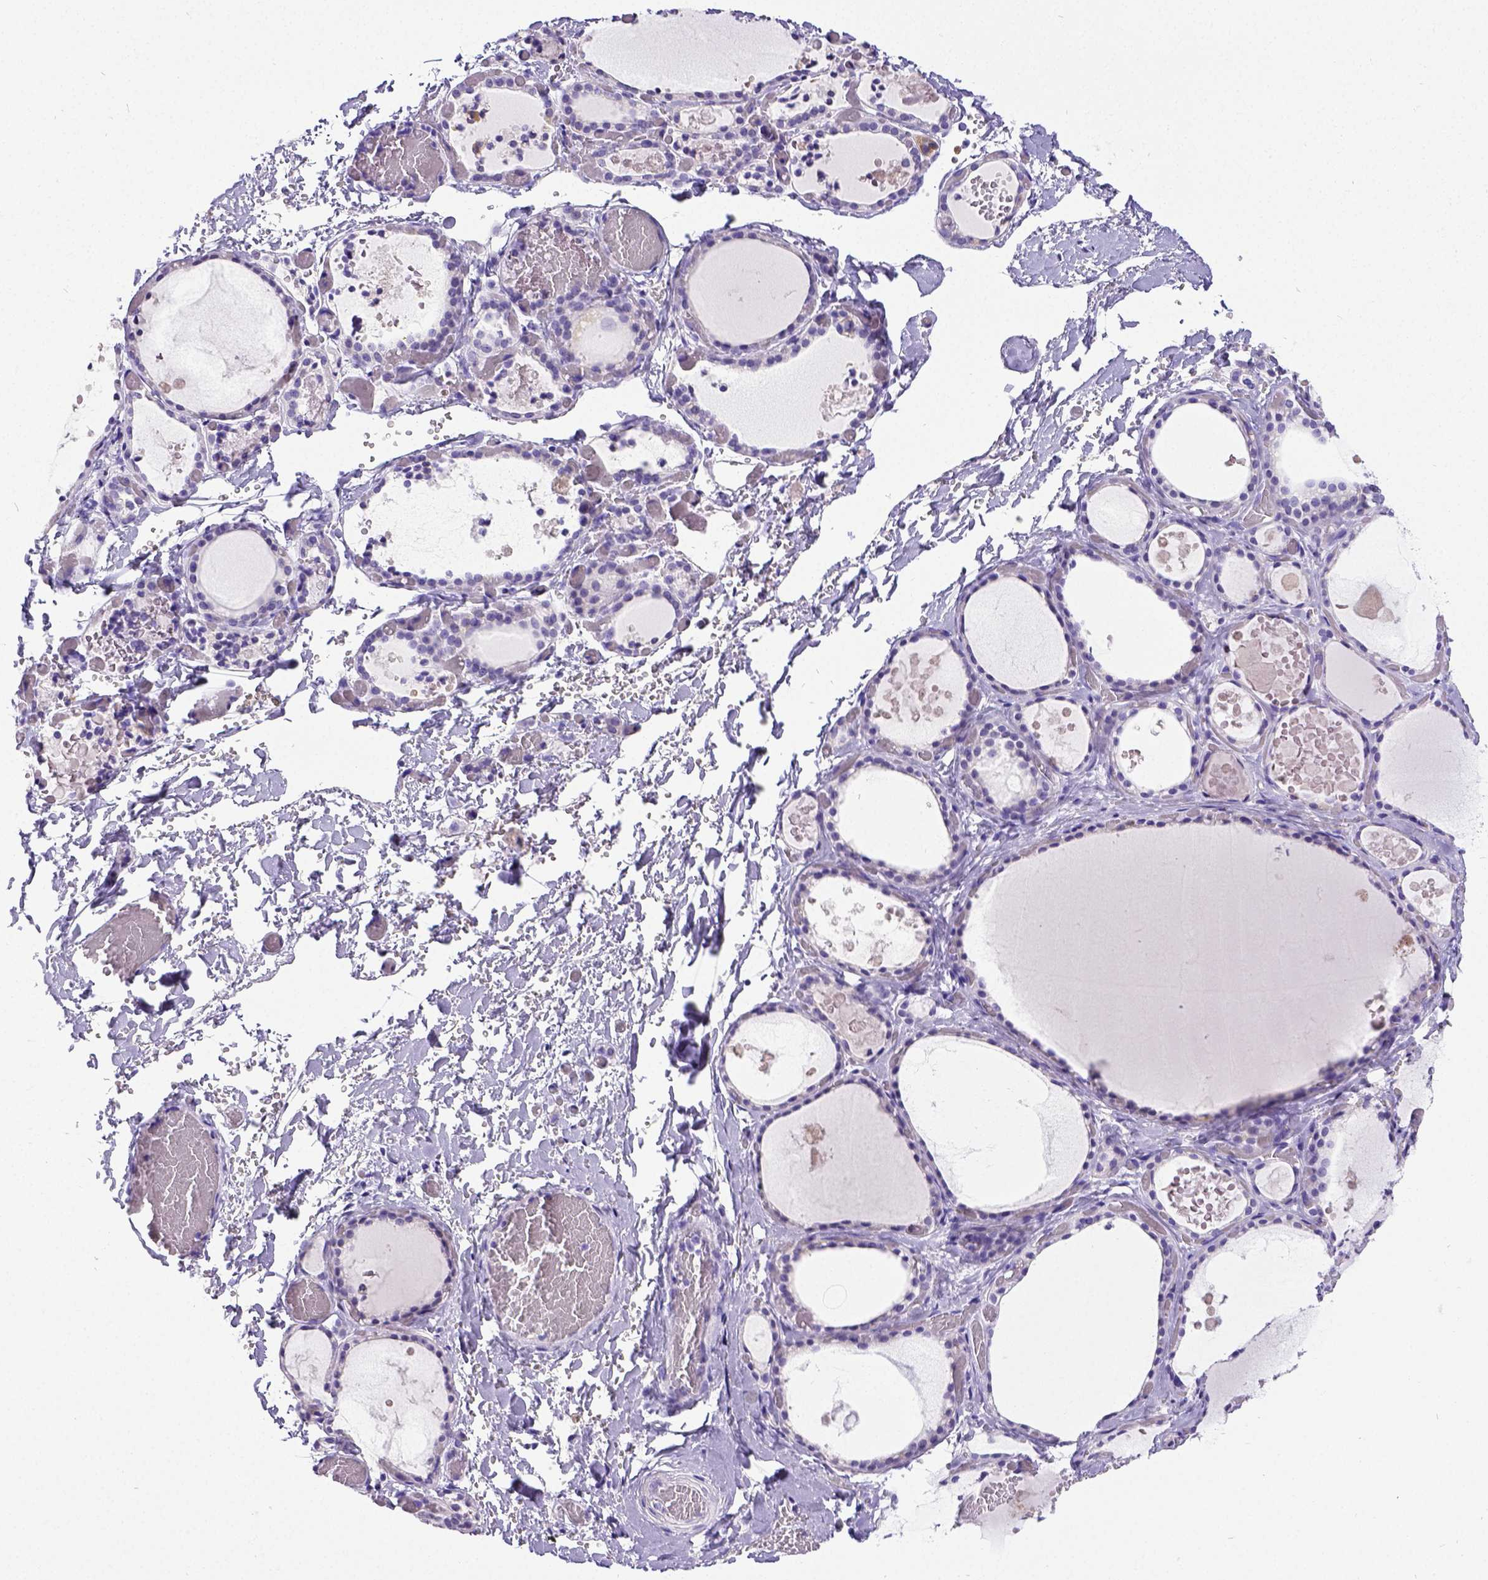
{"staining": {"intensity": "negative", "quantity": "none", "location": "none"}, "tissue": "thyroid gland", "cell_type": "Glandular cells", "image_type": "normal", "snomed": [{"axis": "morphology", "description": "Normal tissue, NOS"}, {"axis": "topography", "description": "Thyroid gland"}], "caption": "Immunohistochemistry (IHC) of normal human thyroid gland shows no expression in glandular cells.", "gene": "SATB2", "patient": {"sex": "female", "age": 56}}